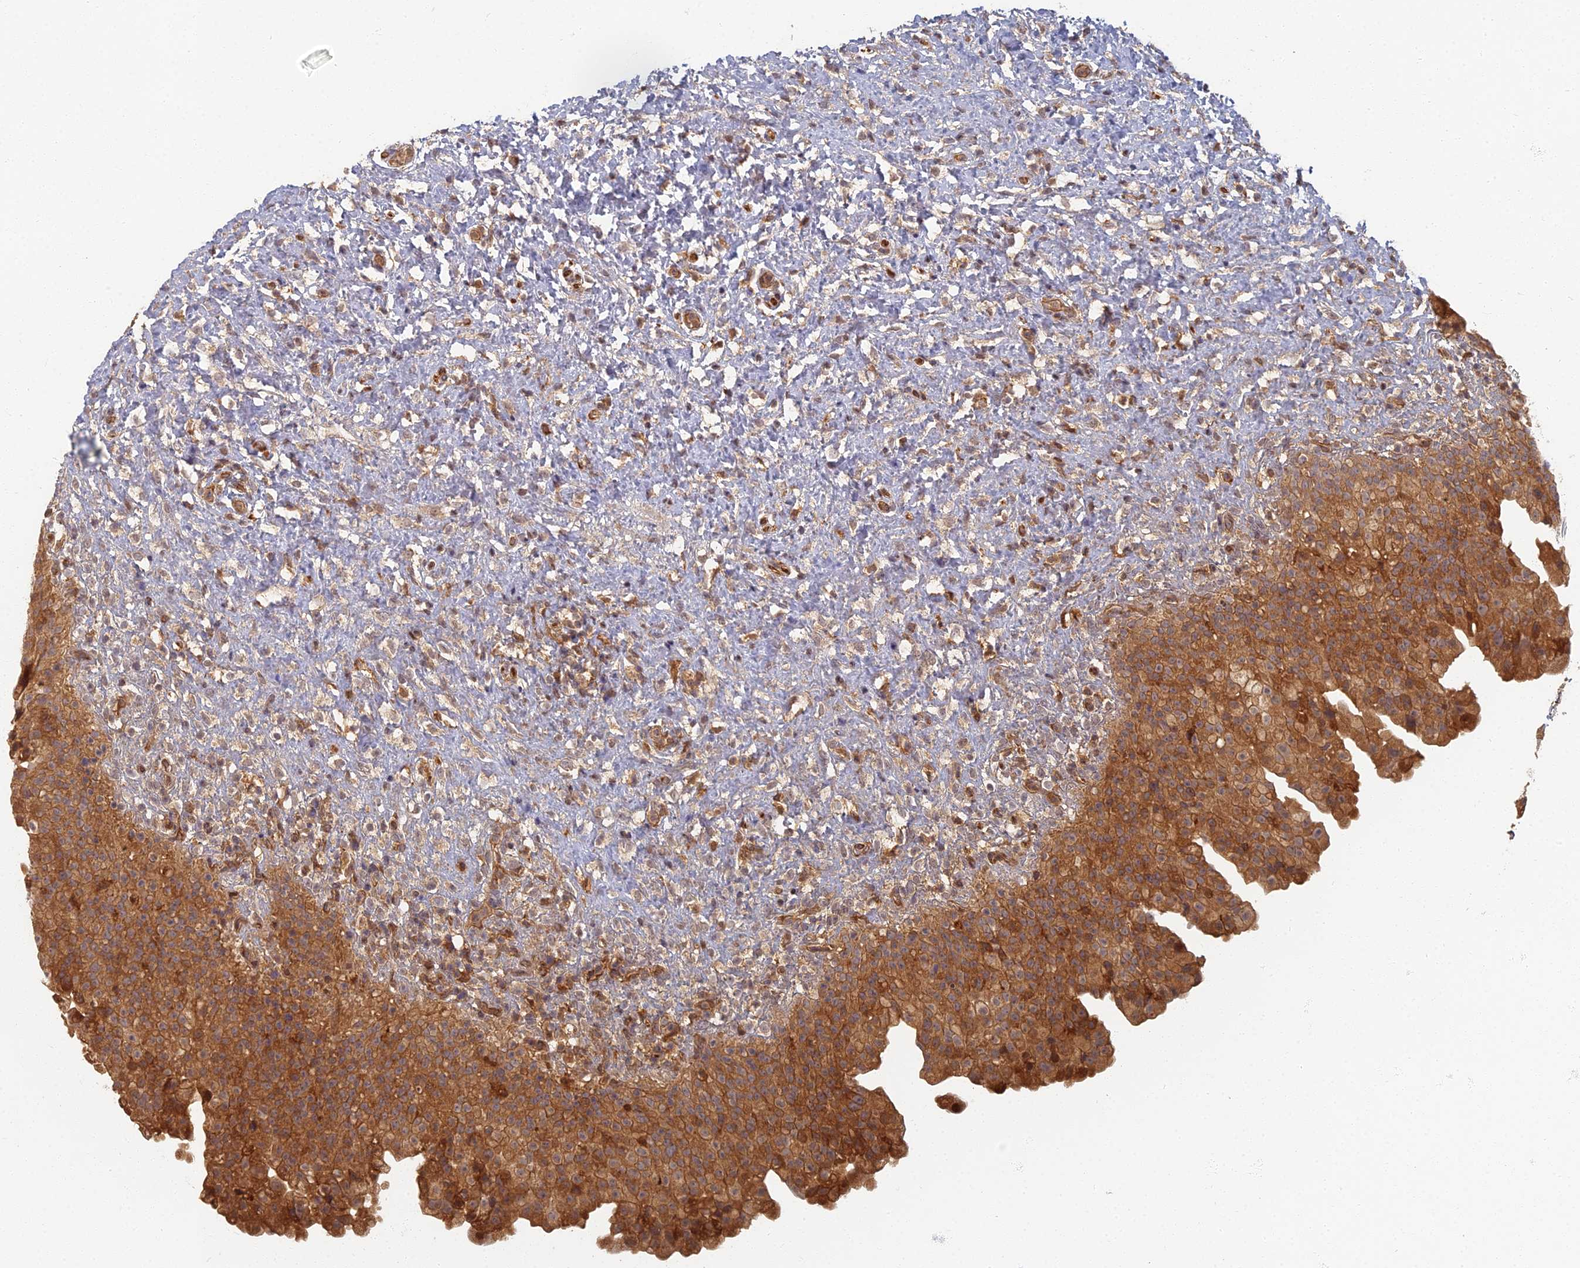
{"staining": {"intensity": "strong", "quantity": ">75%", "location": "cytoplasmic/membranous"}, "tissue": "urinary bladder", "cell_type": "Urothelial cells", "image_type": "normal", "snomed": [{"axis": "morphology", "description": "Normal tissue, NOS"}, {"axis": "topography", "description": "Urinary bladder"}], "caption": "Strong cytoplasmic/membranous expression for a protein is seen in approximately >75% of urothelial cells of unremarkable urinary bladder using IHC.", "gene": "INO80D", "patient": {"sex": "female", "age": 27}}